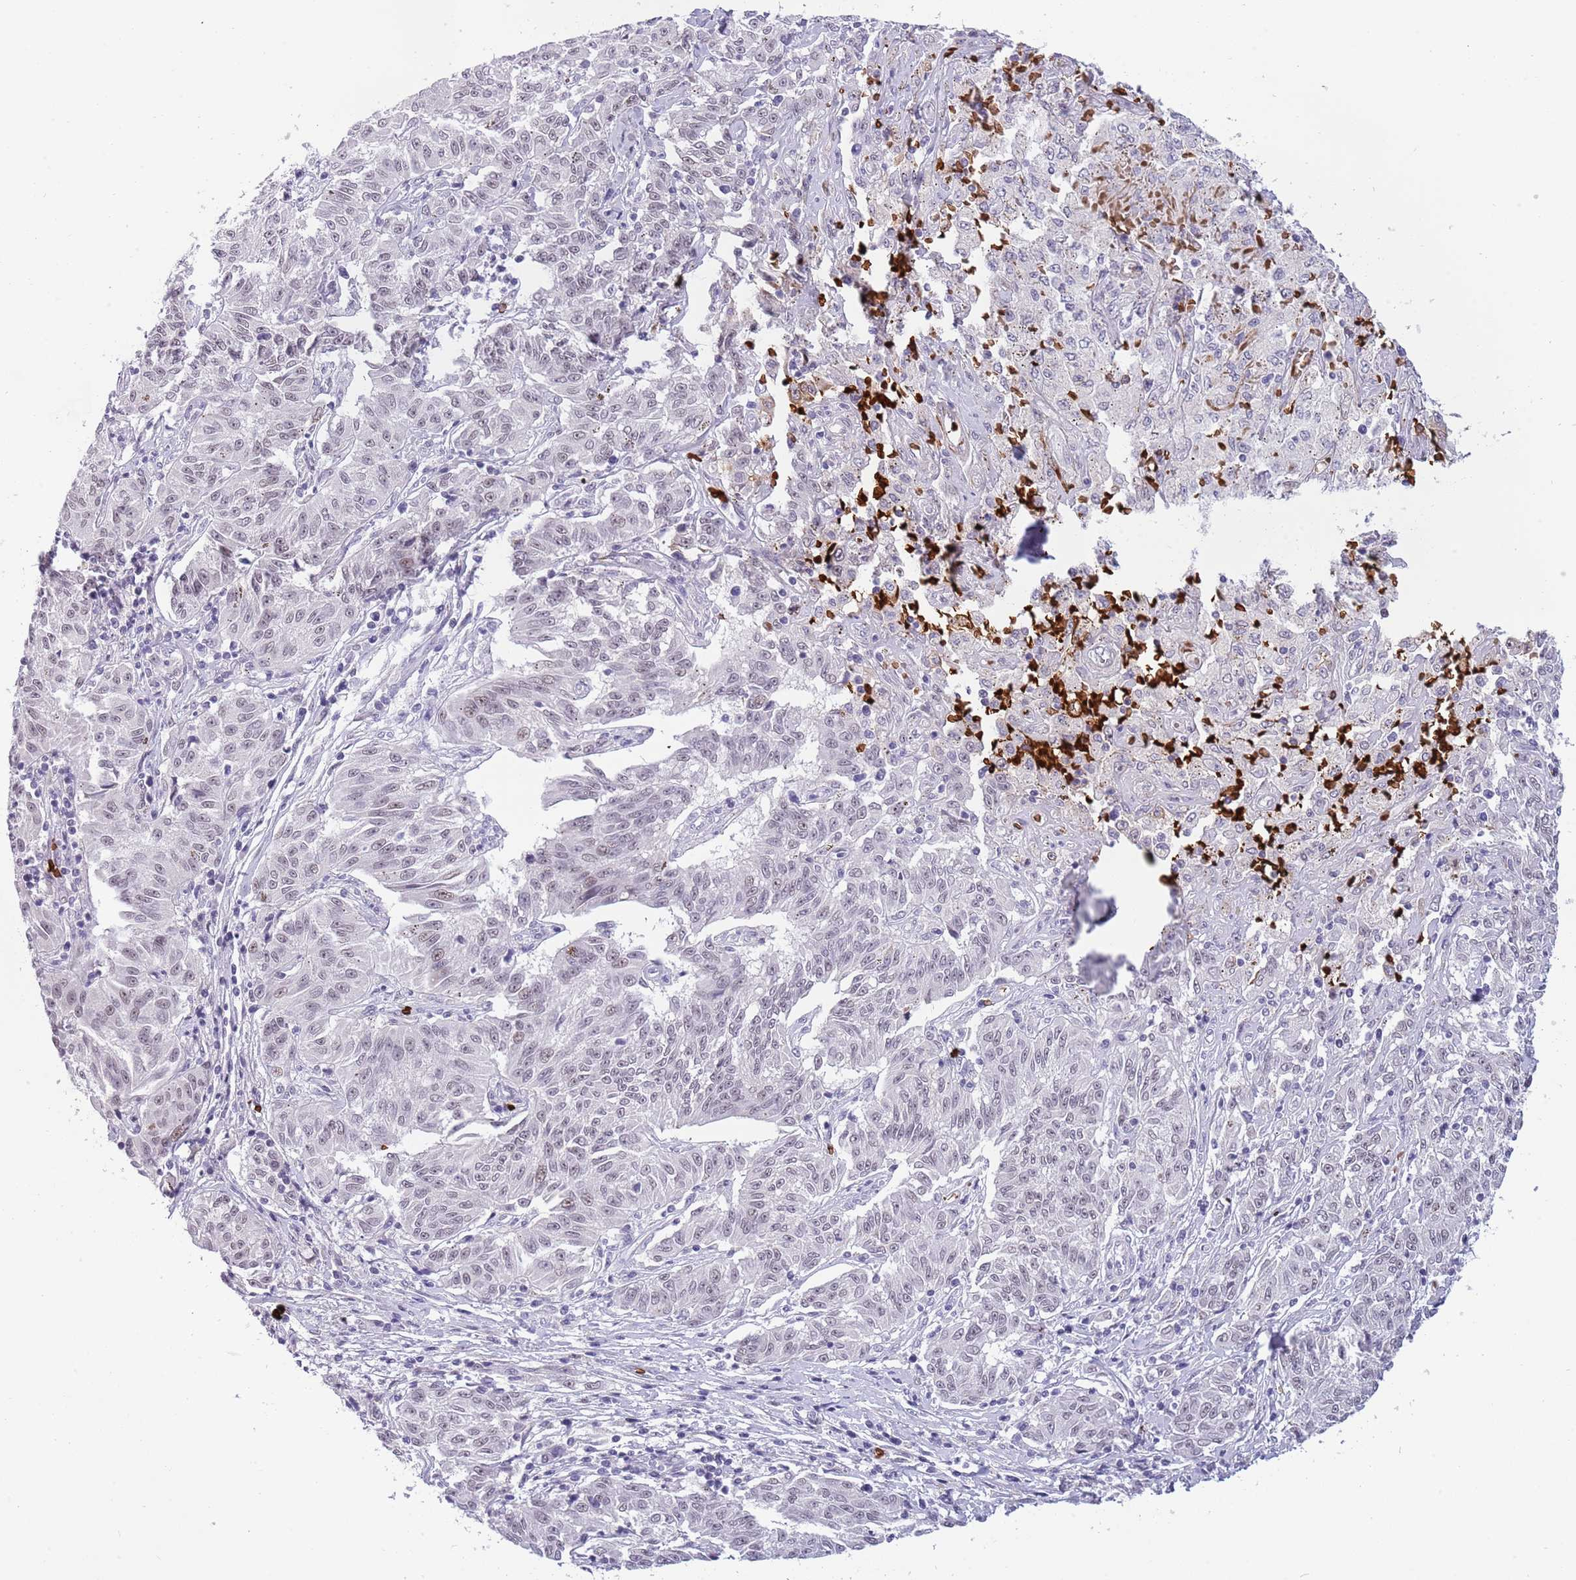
{"staining": {"intensity": "weak", "quantity": "25%-75%", "location": "nuclear"}, "tissue": "melanoma", "cell_type": "Tumor cells", "image_type": "cancer", "snomed": [{"axis": "morphology", "description": "Malignant melanoma, NOS"}, {"axis": "topography", "description": "Skin"}], "caption": "Malignant melanoma stained with IHC shows weak nuclear positivity in approximately 25%-75% of tumor cells.", "gene": "LYPD6B", "patient": {"sex": "female", "age": 72}}